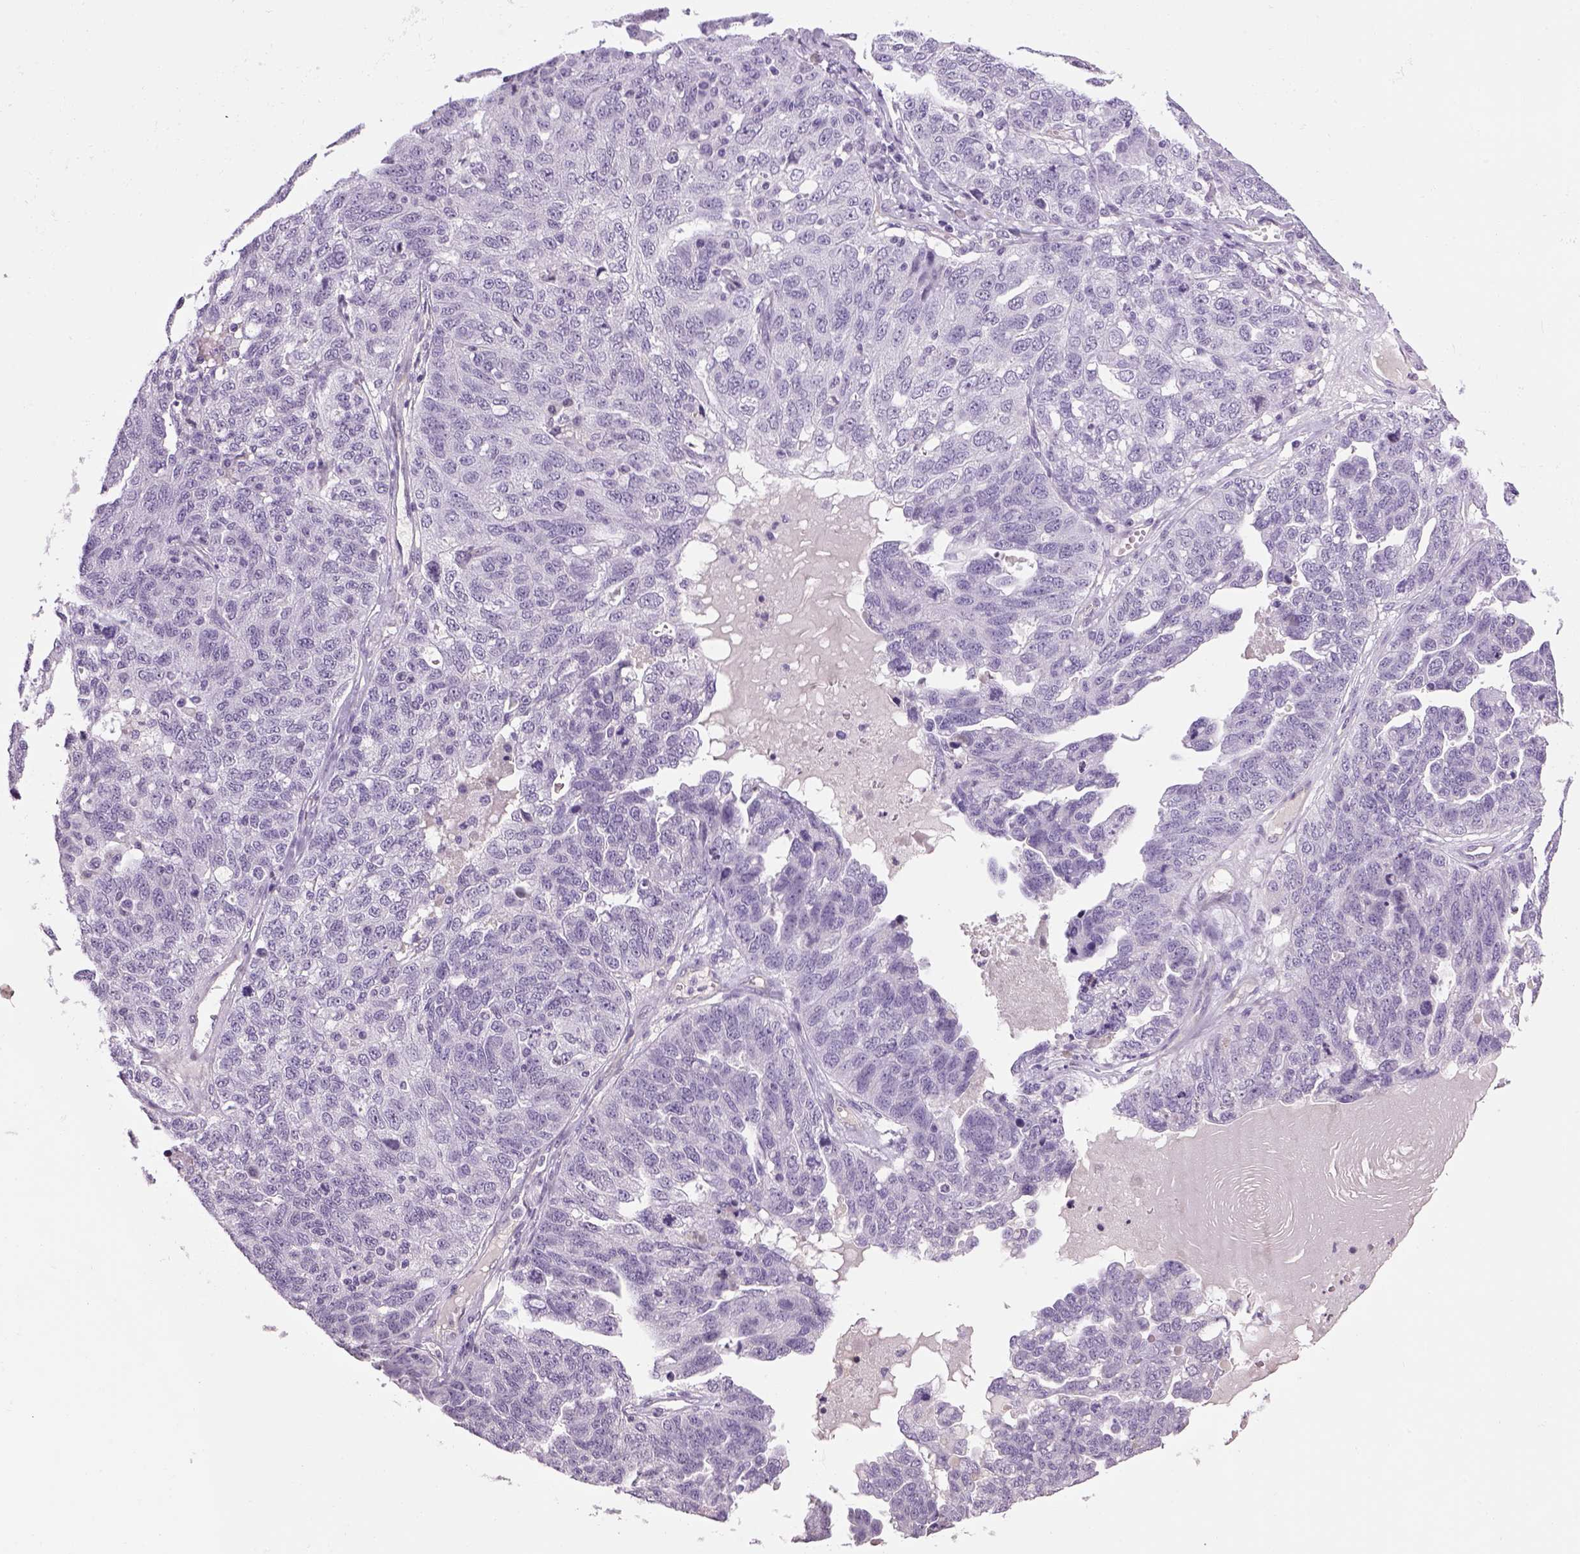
{"staining": {"intensity": "negative", "quantity": "none", "location": "none"}, "tissue": "ovarian cancer", "cell_type": "Tumor cells", "image_type": "cancer", "snomed": [{"axis": "morphology", "description": "Cystadenocarcinoma, serous, NOS"}, {"axis": "topography", "description": "Ovary"}], "caption": "DAB (3,3'-diaminobenzidine) immunohistochemical staining of human ovarian cancer demonstrates no significant positivity in tumor cells.", "gene": "PRRT1", "patient": {"sex": "female", "age": 71}}